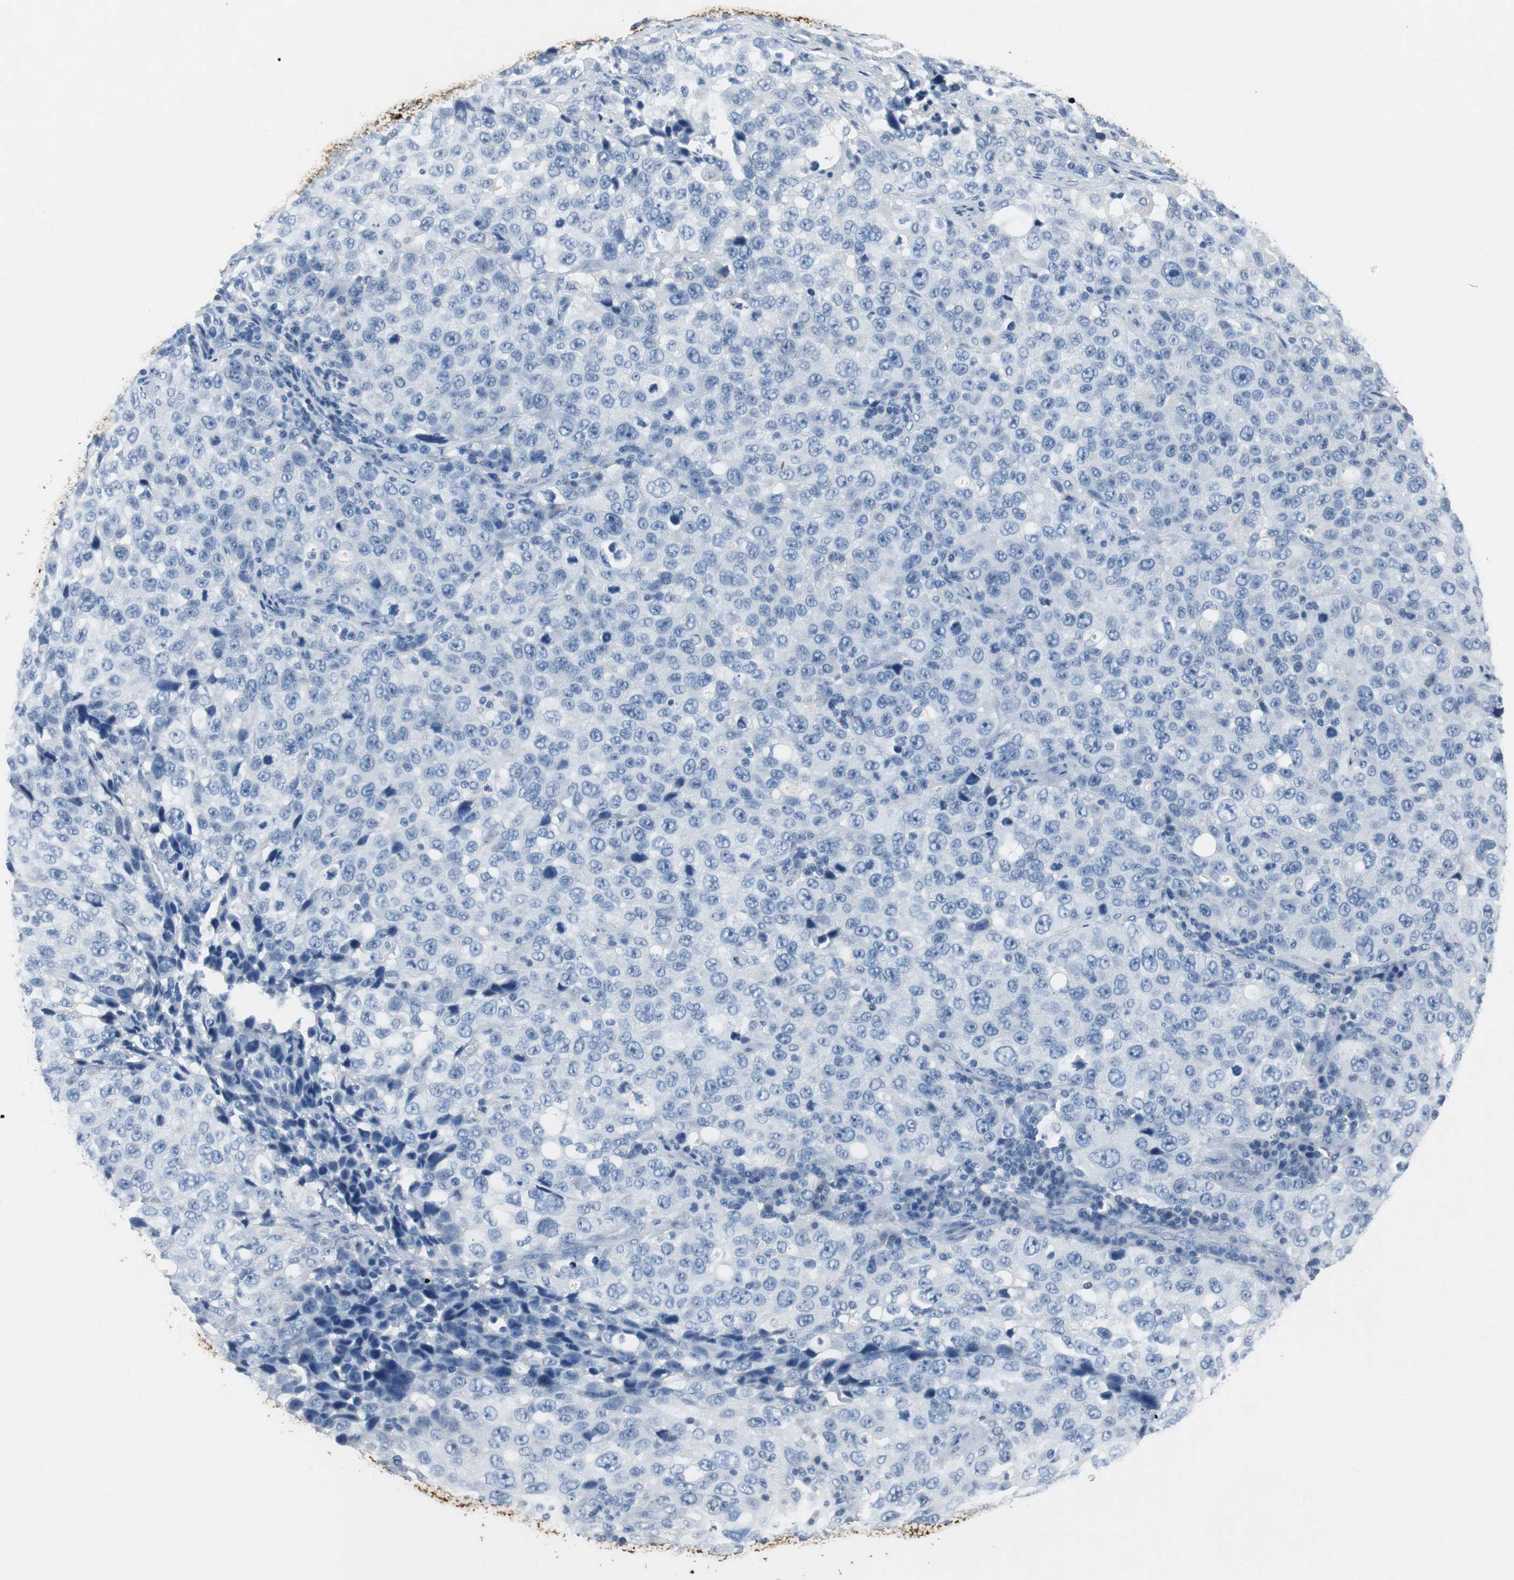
{"staining": {"intensity": "negative", "quantity": "none", "location": "none"}, "tissue": "stomach cancer", "cell_type": "Tumor cells", "image_type": "cancer", "snomed": [{"axis": "morphology", "description": "Normal tissue, NOS"}, {"axis": "morphology", "description": "Adenocarcinoma, NOS"}, {"axis": "topography", "description": "Stomach"}], "caption": "Immunohistochemistry photomicrograph of human stomach cancer stained for a protein (brown), which reveals no staining in tumor cells.", "gene": "LRP2", "patient": {"sex": "male", "age": 48}}